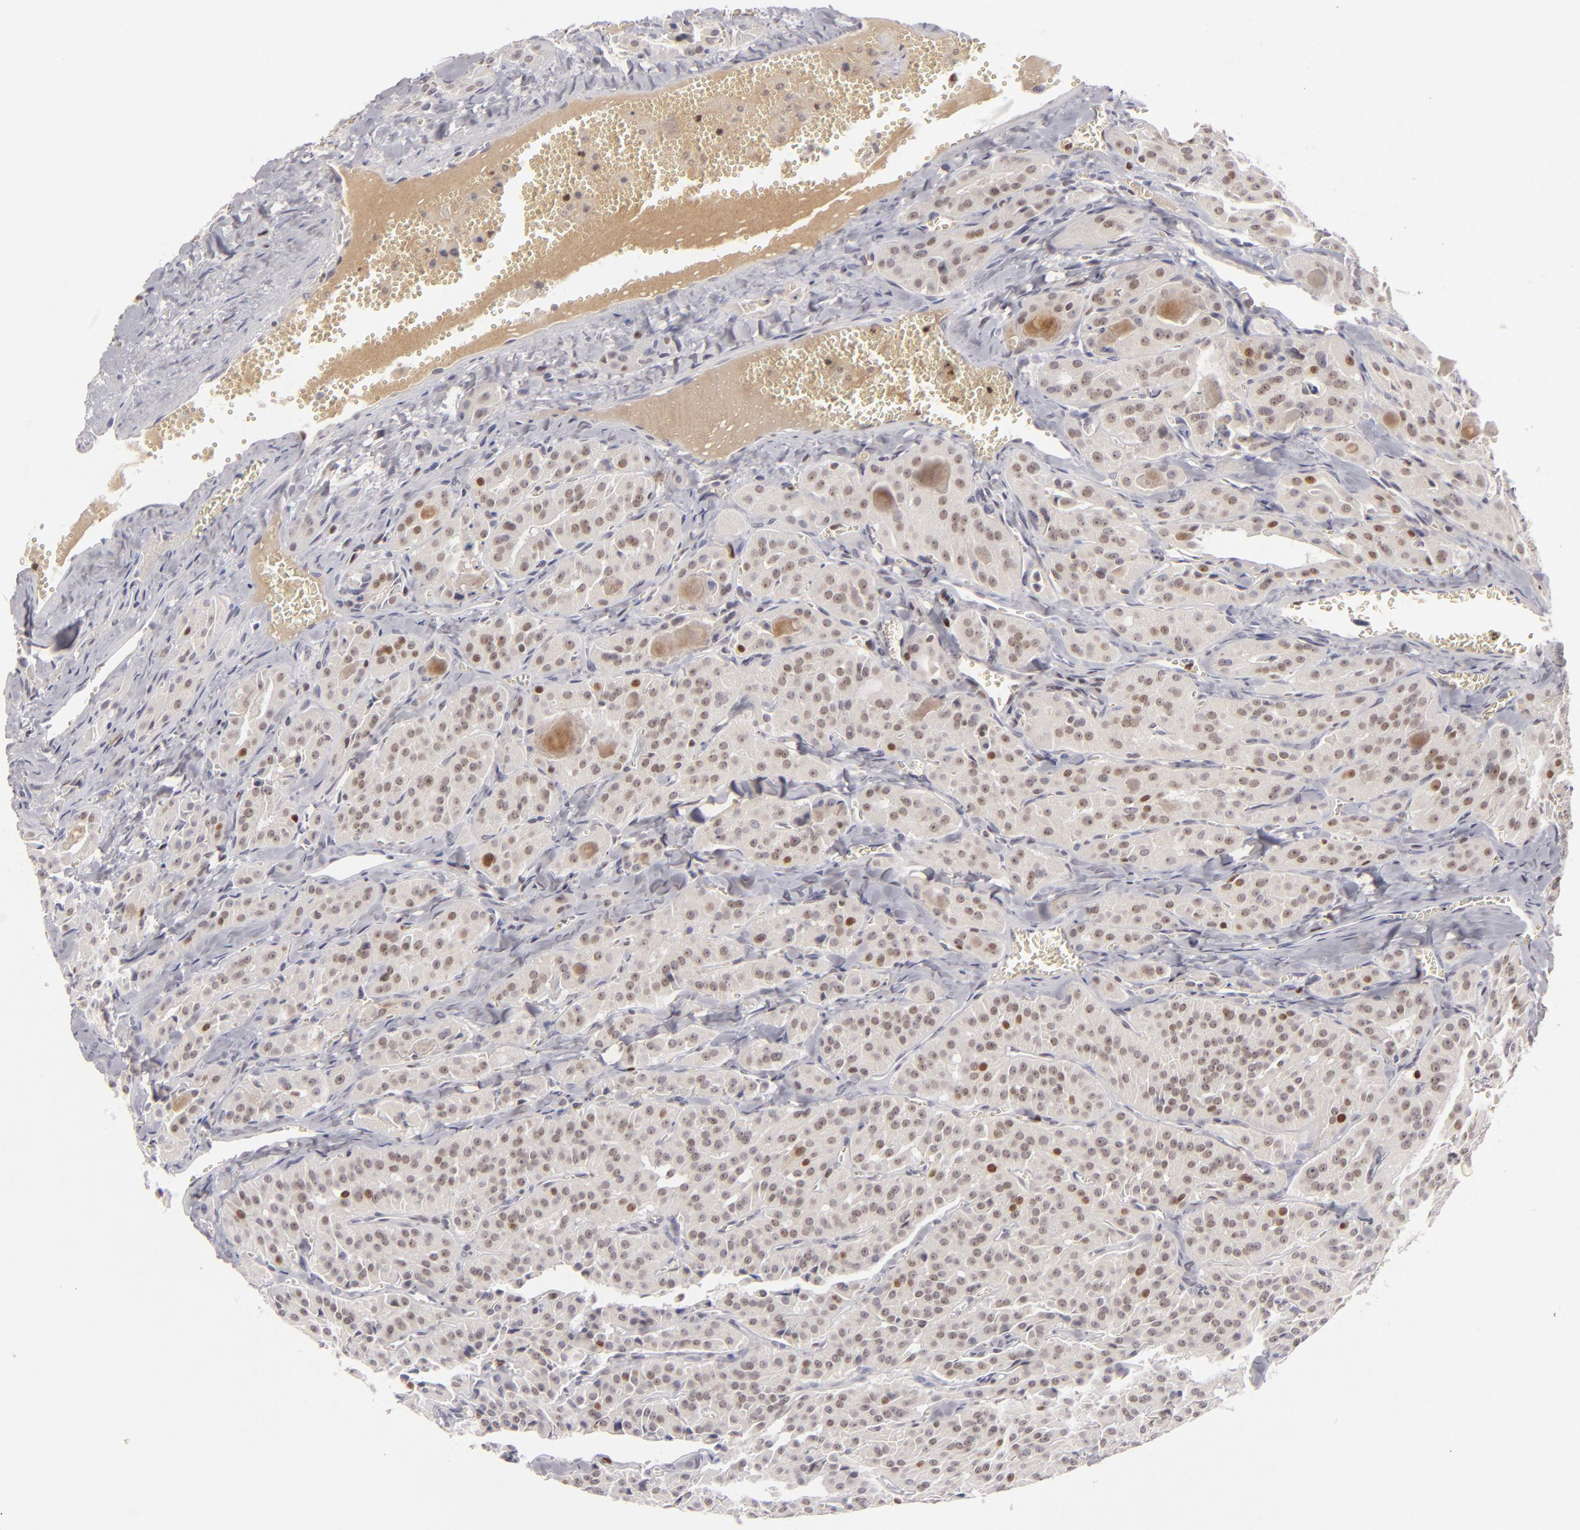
{"staining": {"intensity": "strong", "quantity": "25%-75%", "location": "nuclear"}, "tissue": "thyroid cancer", "cell_type": "Tumor cells", "image_type": "cancer", "snomed": [{"axis": "morphology", "description": "Carcinoma, NOS"}, {"axis": "topography", "description": "Thyroid gland"}], "caption": "Tumor cells display strong nuclear positivity in approximately 25%-75% of cells in carcinoma (thyroid). The protein of interest is stained brown, and the nuclei are stained in blue (DAB (3,3'-diaminobenzidine) IHC with brightfield microscopy, high magnification).", "gene": "FEN1", "patient": {"sex": "male", "age": 76}}